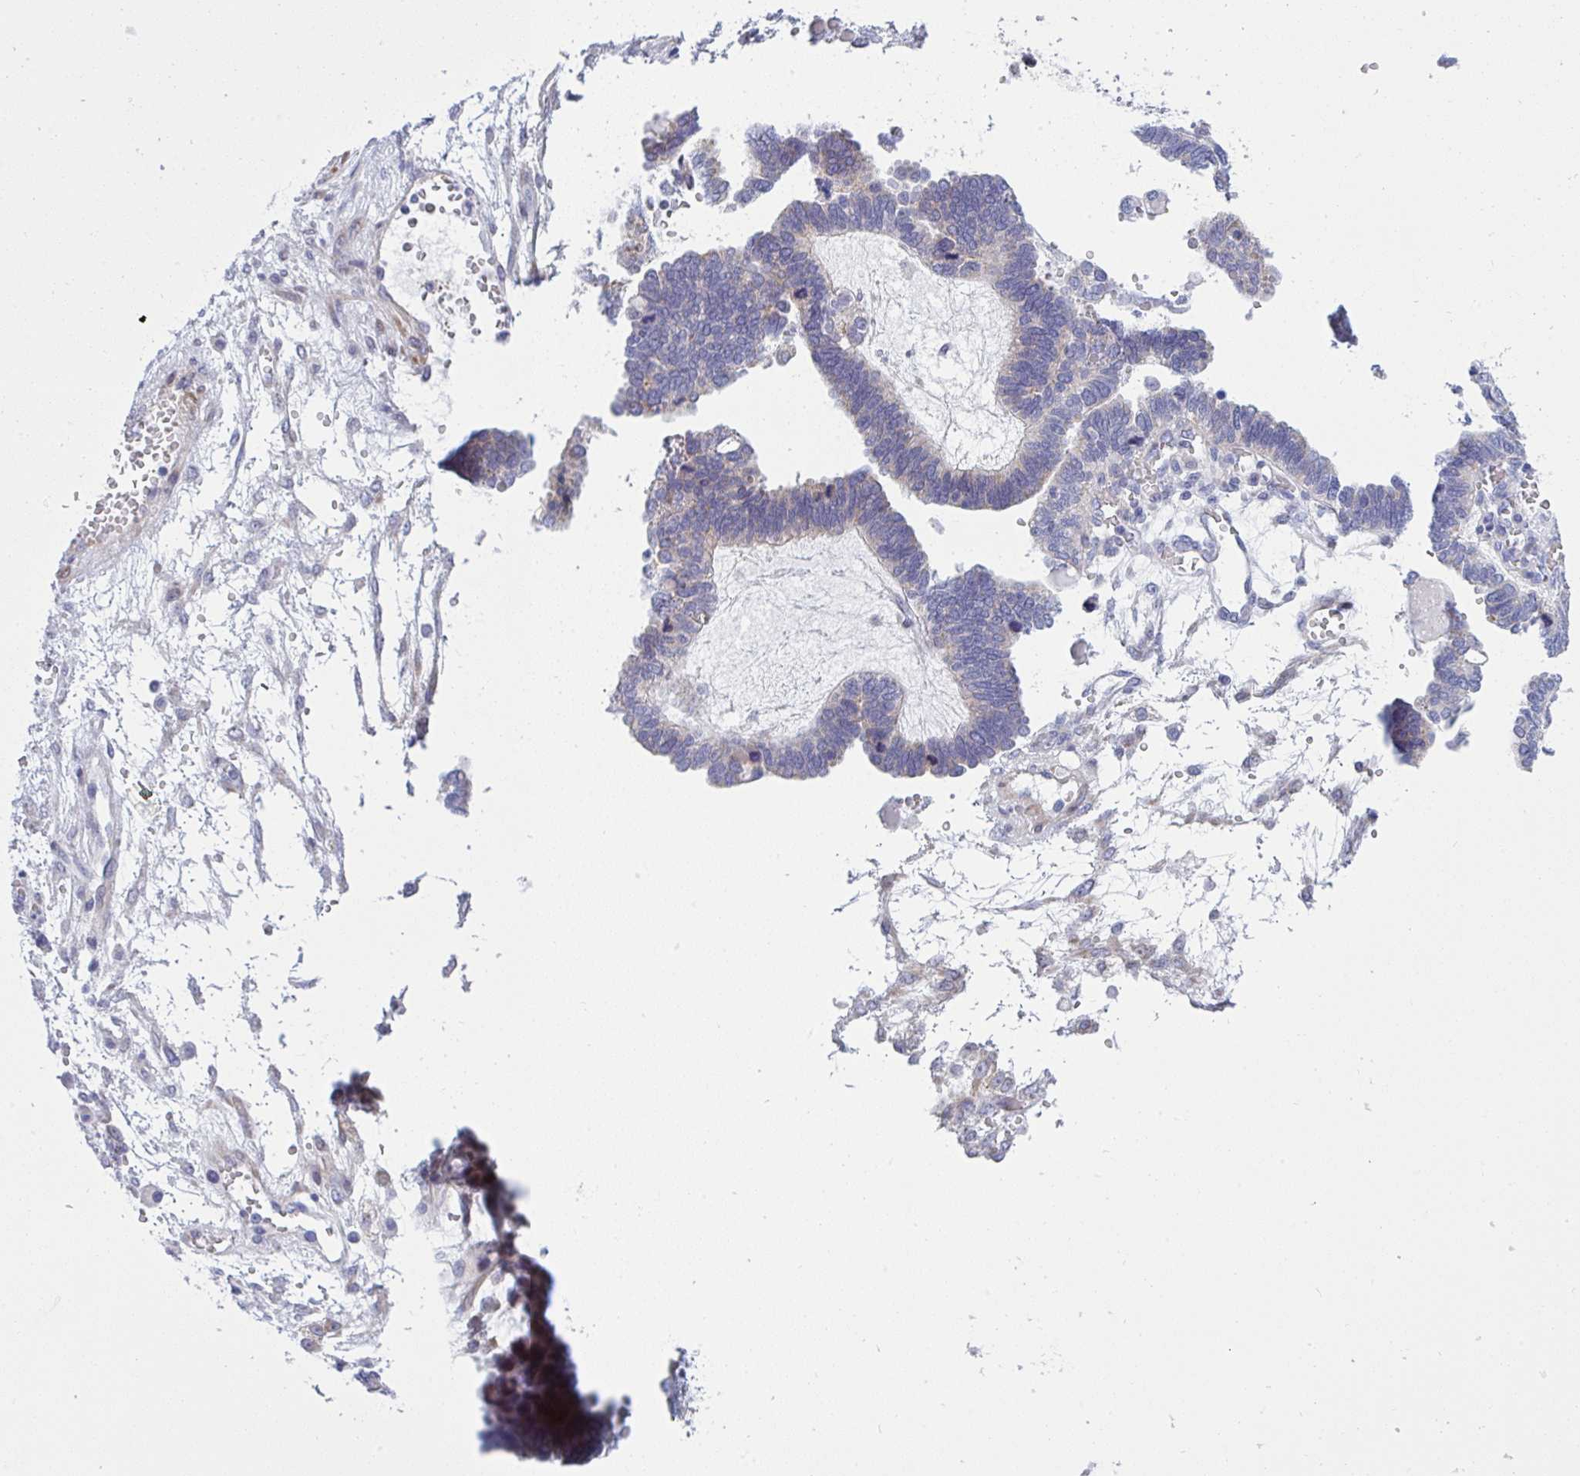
{"staining": {"intensity": "negative", "quantity": "none", "location": "none"}, "tissue": "ovarian cancer", "cell_type": "Tumor cells", "image_type": "cancer", "snomed": [{"axis": "morphology", "description": "Cystadenocarcinoma, serous, NOS"}, {"axis": "topography", "description": "Ovary"}], "caption": "Human ovarian serous cystadenocarcinoma stained for a protein using IHC displays no staining in tumor cells.", "gene": "NTN1", "patient": {"sex": "female", "age": 51}}